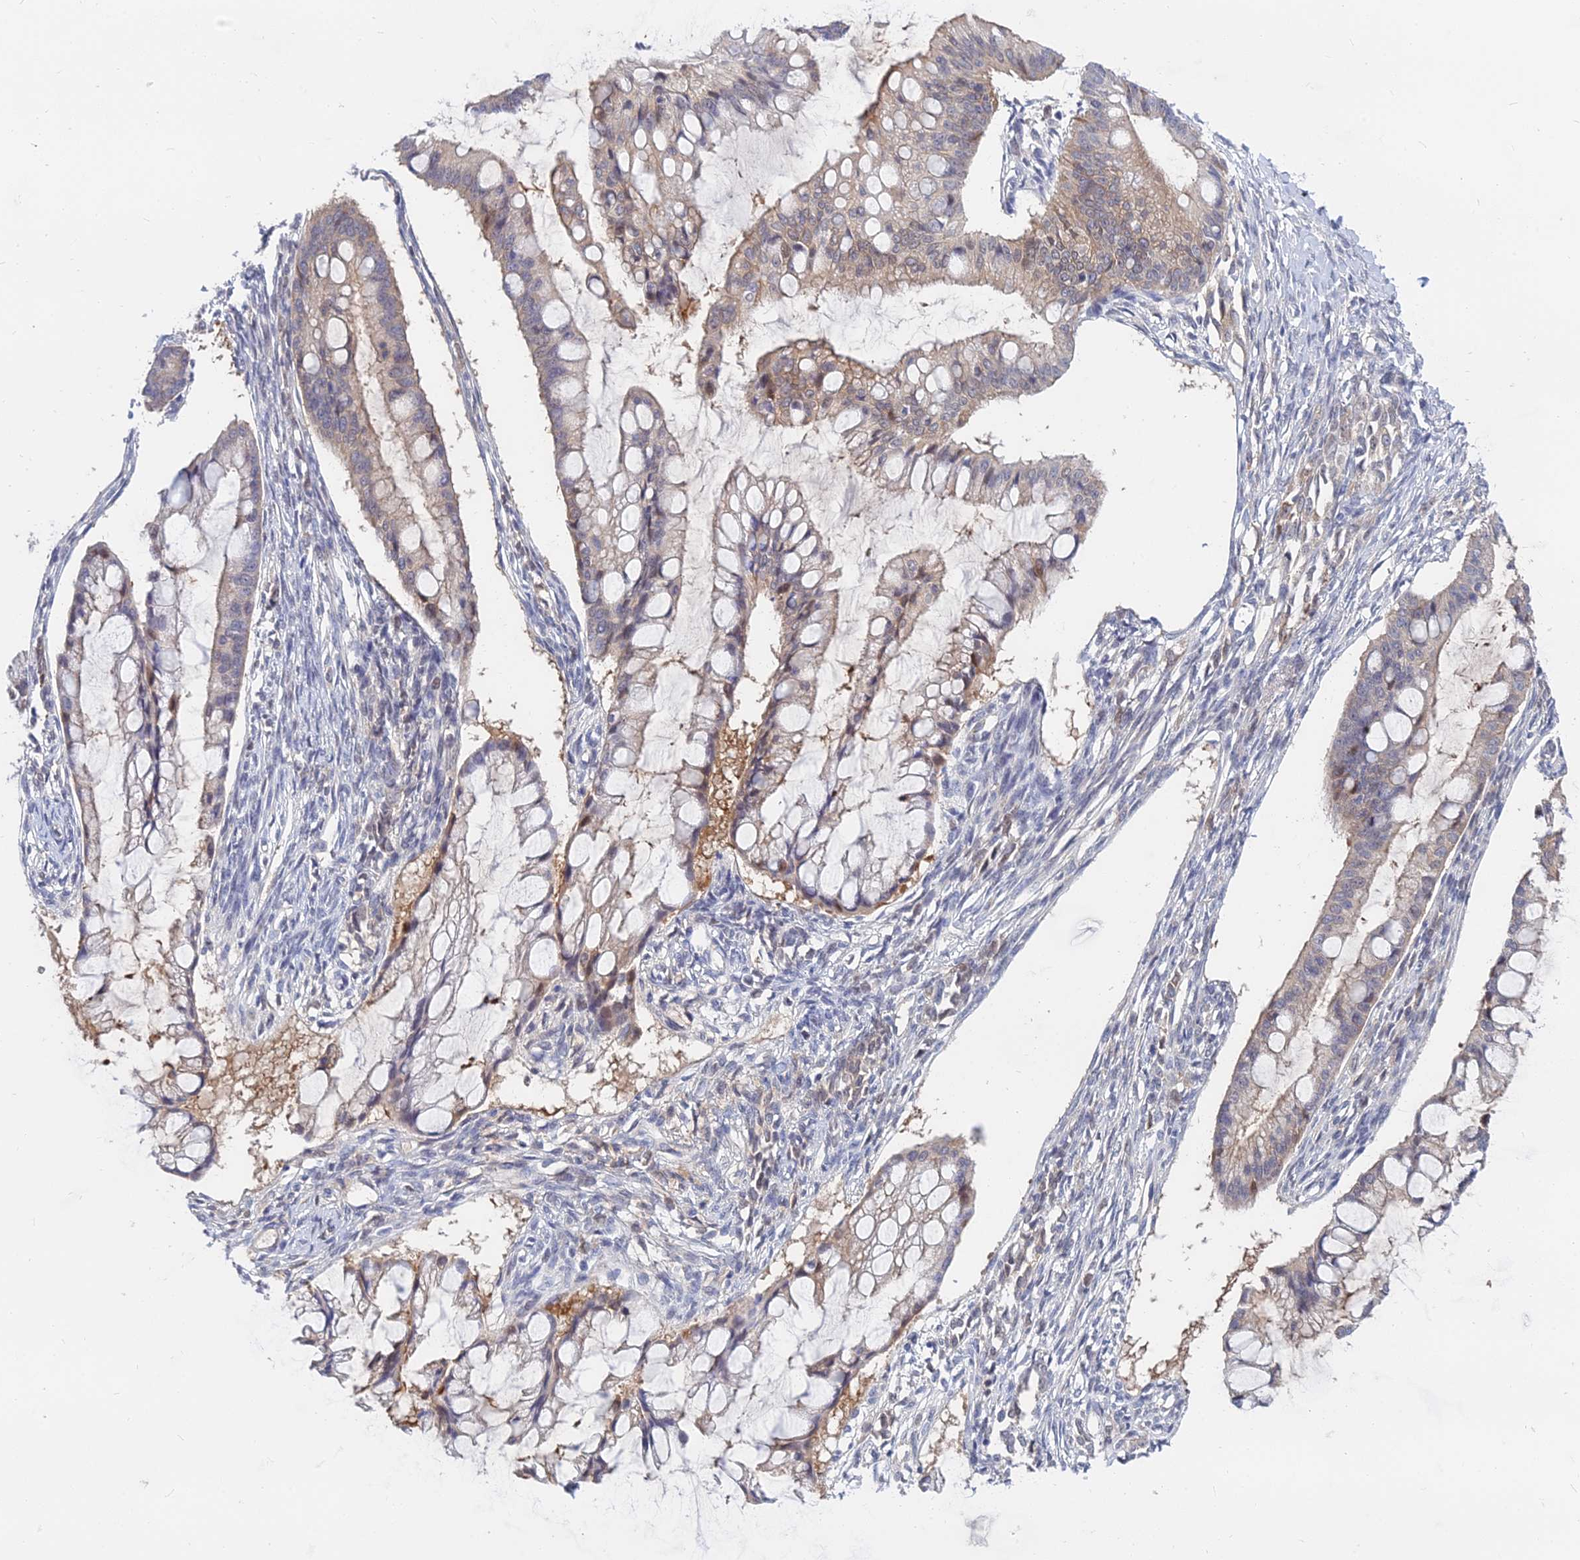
{"staining": {"intensity": "weak", "quantity": "<25%", "location": "cytoplasmic/membranous"}, "tissue": "ovarian cancer", "cell_type": "Tumor cells", "image_type": "cancer", "snomed": [{"axis": "morphology", "description": "Cystadenocarcinoma, mucinous, NOS"}, {"axis": "topography", "description": "Ovary"}], "caption": "Histopathology image shows no protein staining in tumor cells of ovarian mucinous cystadenocarcinoma tissue. (DAB (3,3'-diaminobenzidine) immunohistochemistry (IHC) visualized using brightfield microscopy, high magnification).", "gene": "B3GALT4", "patient": {"sex": "female", "age": 73}}